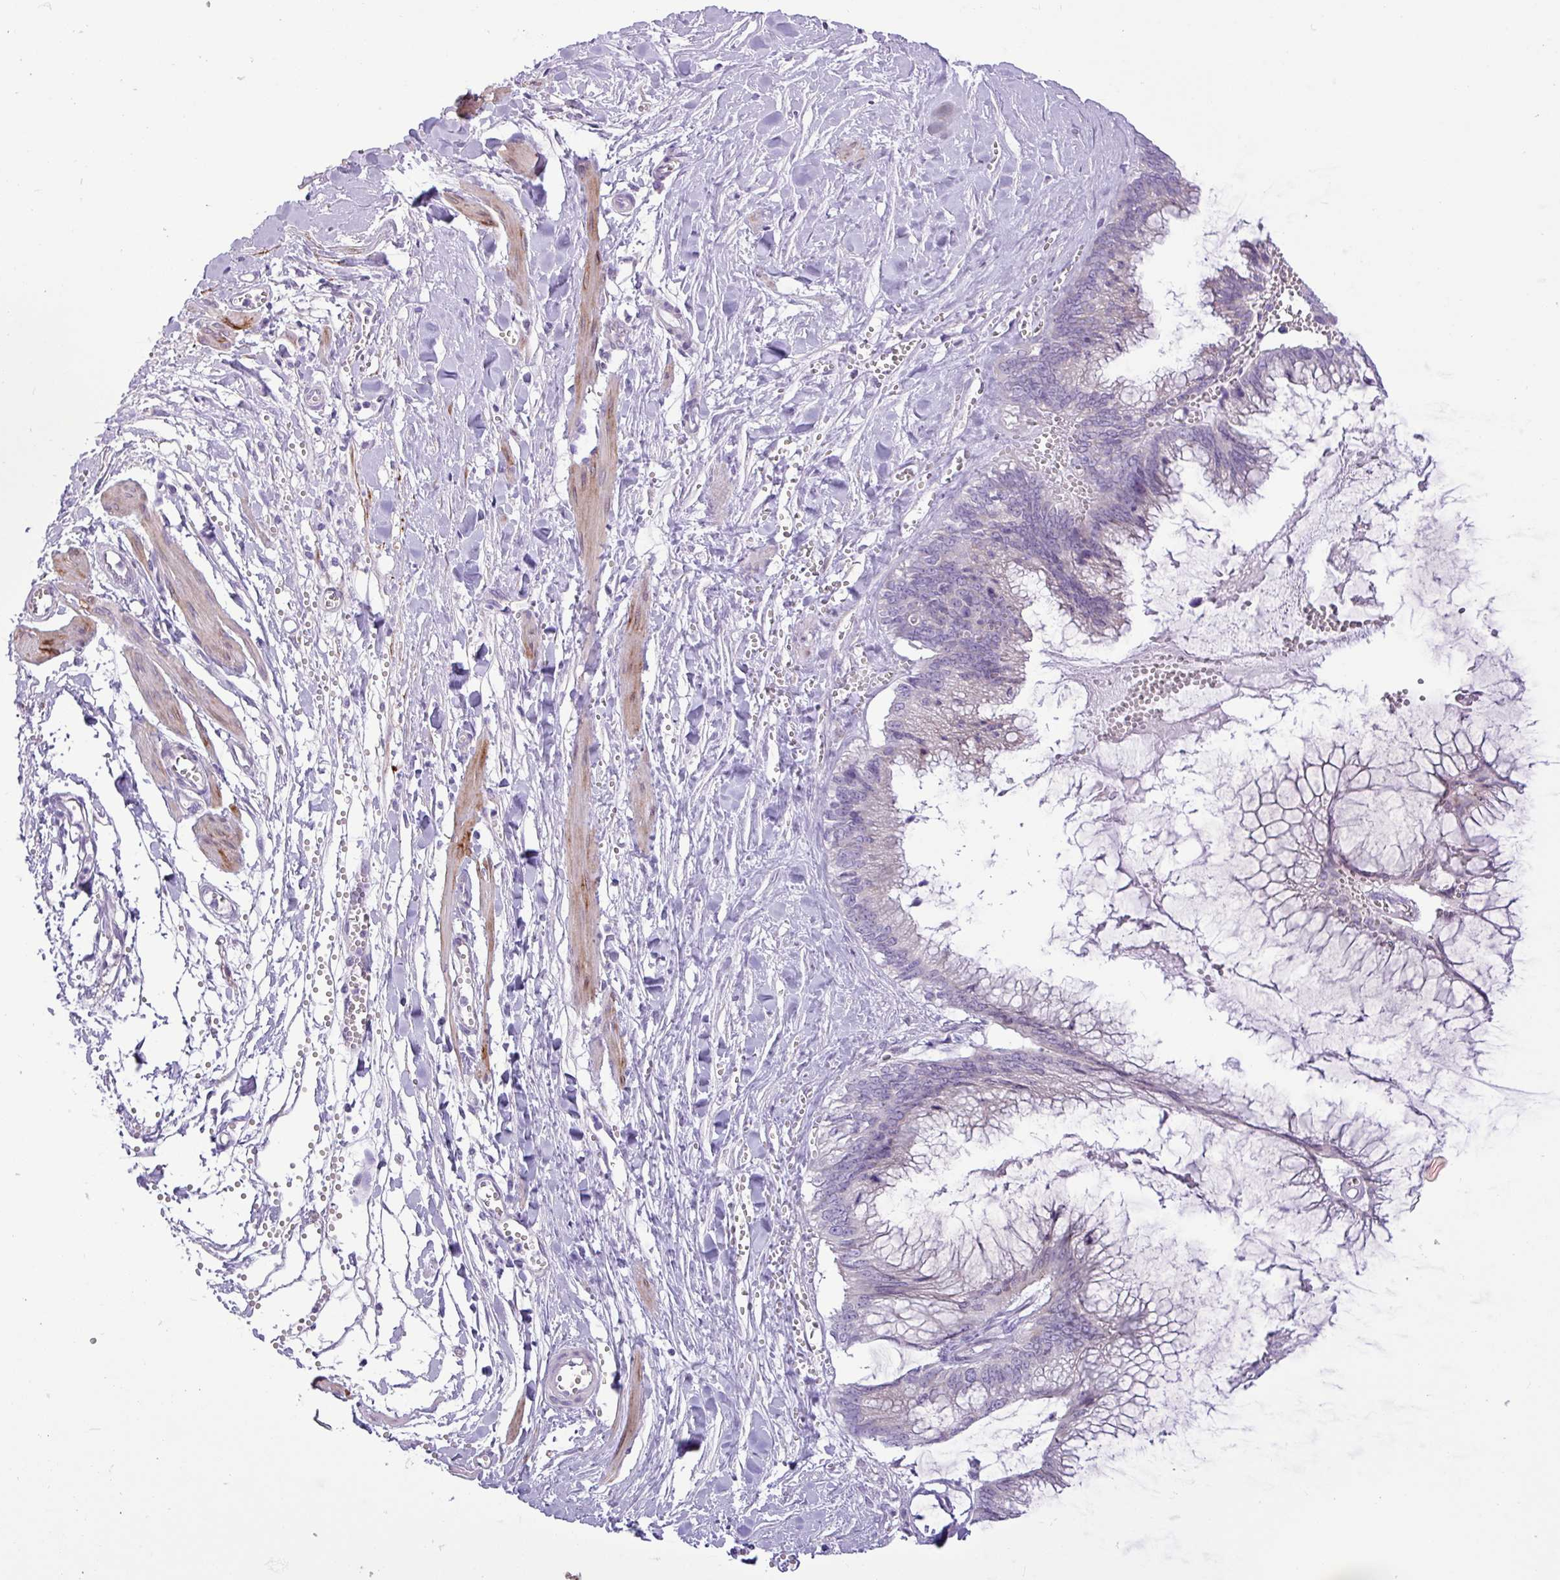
{"staining": {"intensity": "negative", "quantity": "none", "location": "none"}, "tissue": "ovarian cancer", "cell_type": "Tumor cells", "image_type": "cancer", "snomed": [{"axis": "morphology", "description": "Cystadenocarcinoma, mucinous, NOS"}, {"axis": "topography", "description": "Ovary"}], "caption": "High power microscopy micrograph of an immunohistochemistry (IHC) micrograph of ovarian cancer, revealing no significant expression in tumor cells.", "gene": "SLC38A1", "patient": {"sex": "female", "age": 44}}